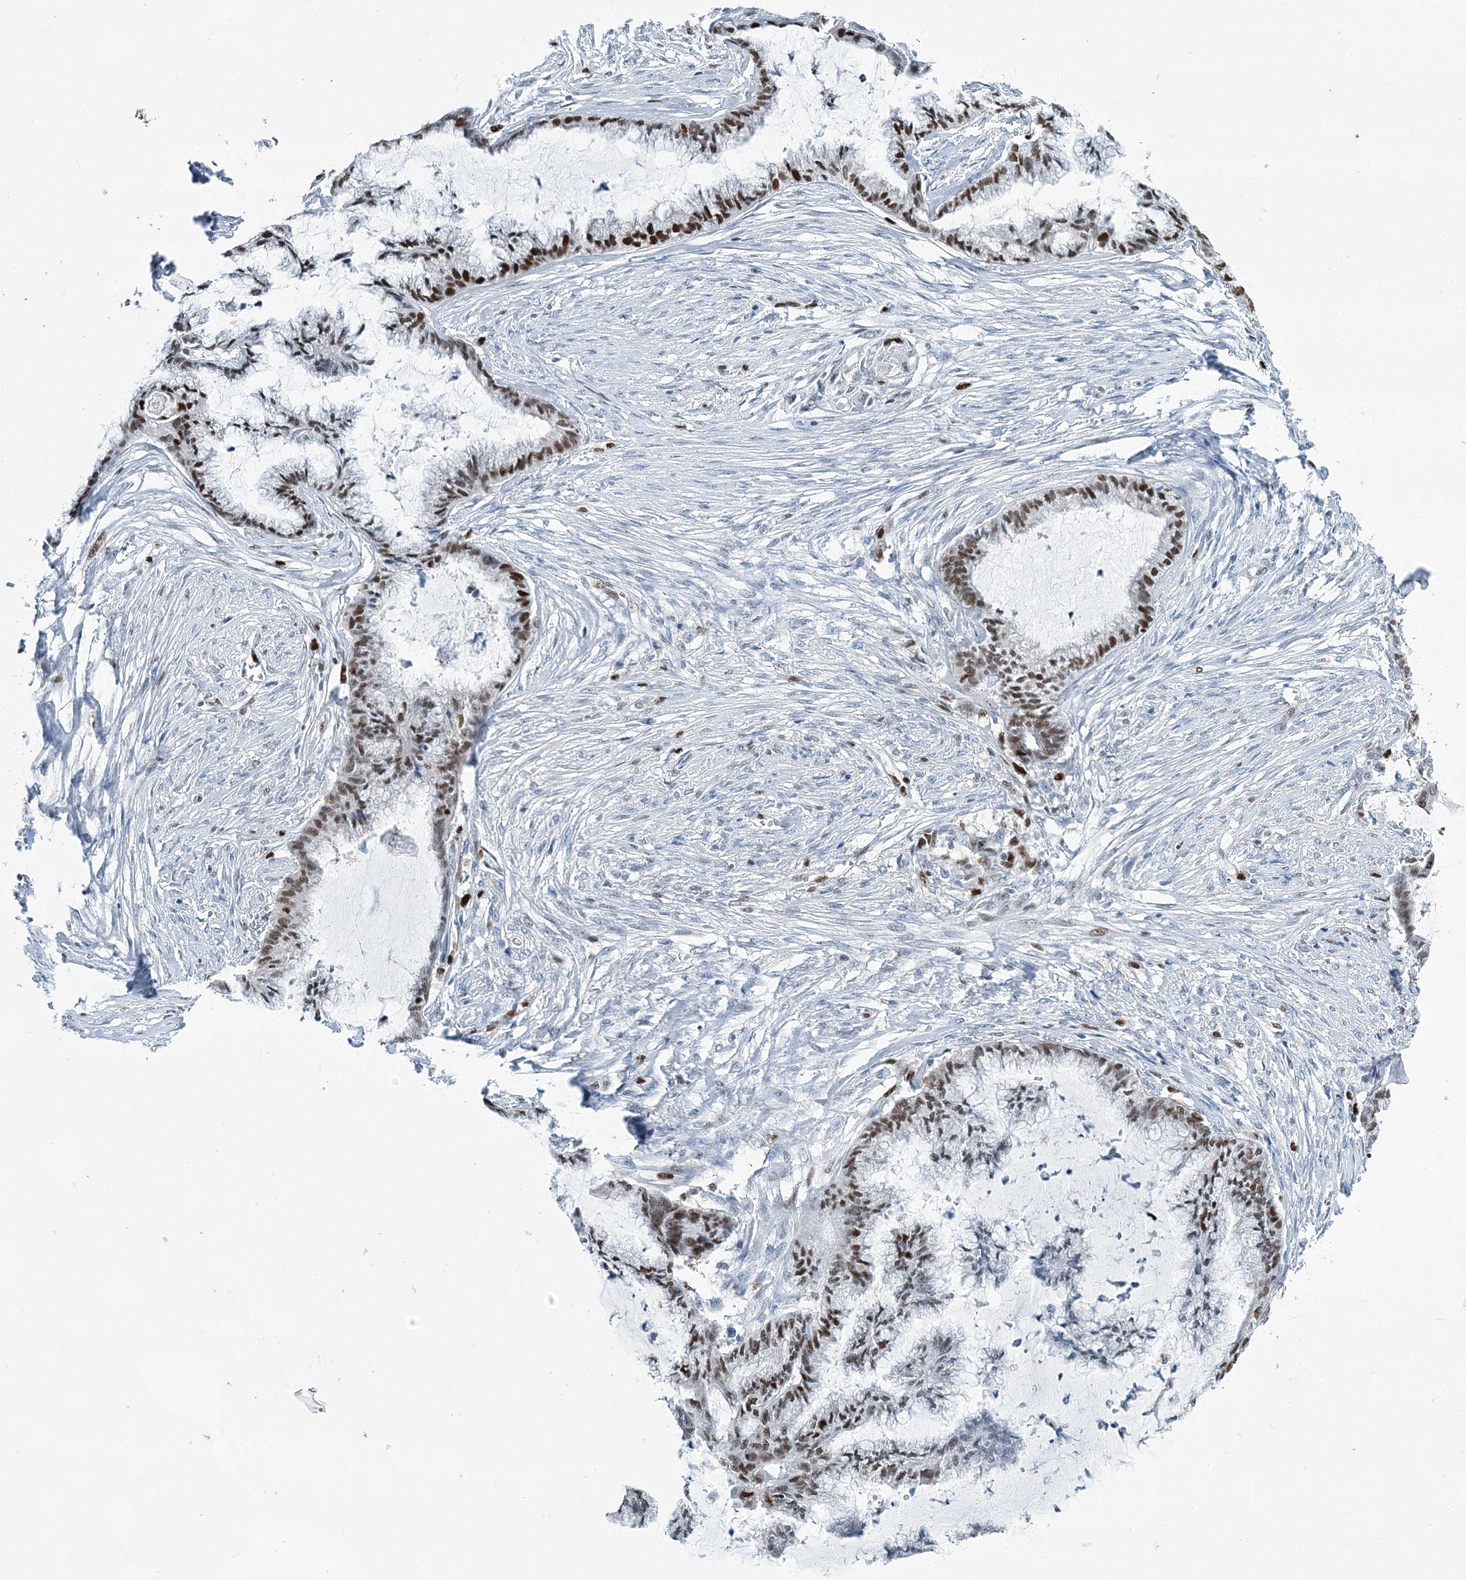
{"staining": {"intensity": "strong", "quantity": "25%-75%", "location": "nuclear"}, "tissue": "endometrial cancer", "cell_type": "Tumor cells", "image_type": "cancer", "snomed": [{"axis": "morphology", "description": "Adenocarcinoma, NOS"}, {"axis": "topography", "description": "Endometrium"}], "caption": "Endometrial adenocarcinoma stained with DAB (3,3'-diaminobenzidine) immunohistochemistry reveals high levels of strong nuclear expression in approximately 25%-75% of tumor cells. (DAB (3,3'-diaminobenzidine) IHC, brown staining for protein, blue staining for nuclei).", "gene": "HAT1", "patient": {"sex": "female", "age": 86}}